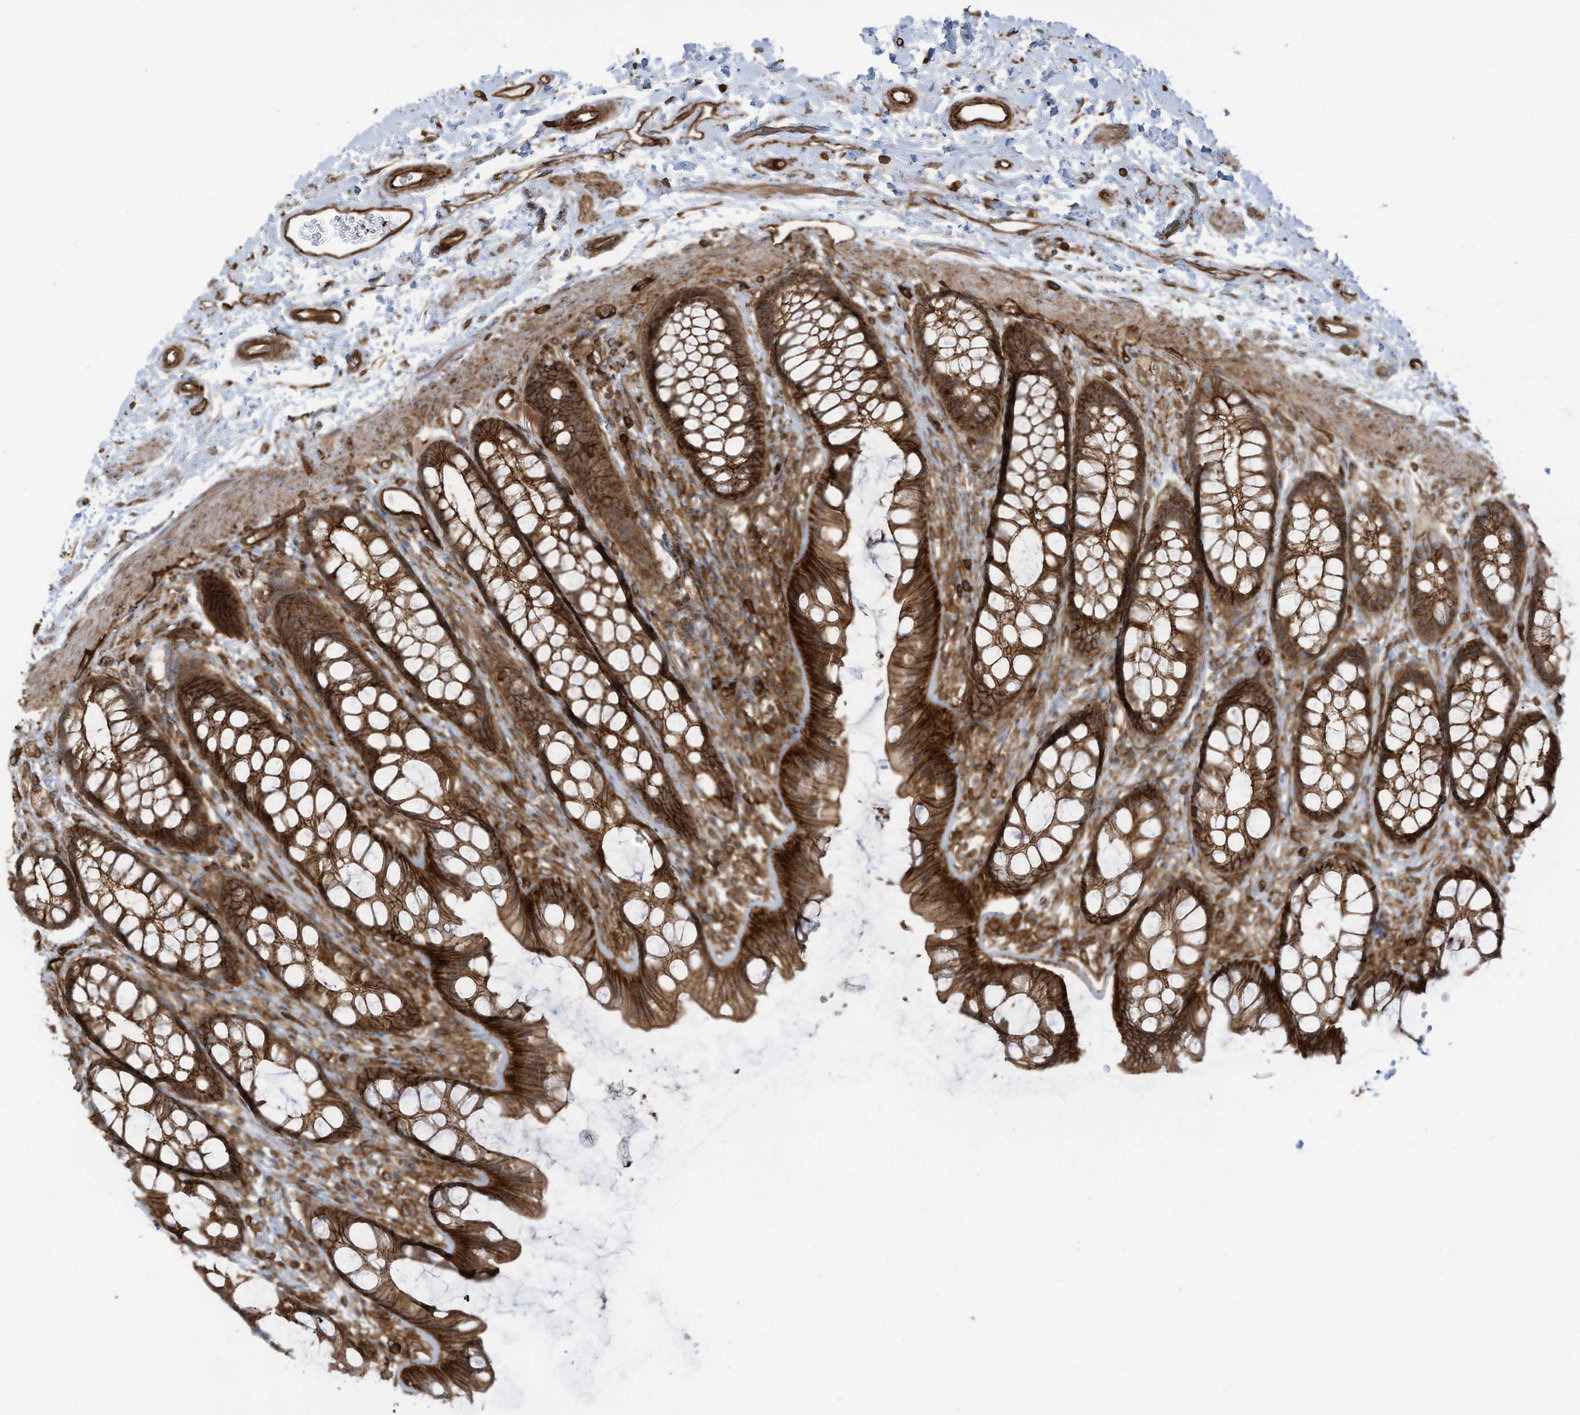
{"staining": {"intensity": "strong", "quantity": ">75%", "location": "cytoplasmic/membranous"}, "tissue": "rectum", "cell_type": "Glandular cells", "image_type": "normal", "snomed": [{"axis": "morphology", "description": "Normal tissue, NOS"}, {"axis": "topography", "description": "Rectum"}], "caption": "Normal rectum was stained to show a protein in brown. There is high levels of strong cytoplasmic/membranous expression in about >75% of glandular cells.", "gene": "SLC9A2", "patient": {"sex": "female", "age": 65}}